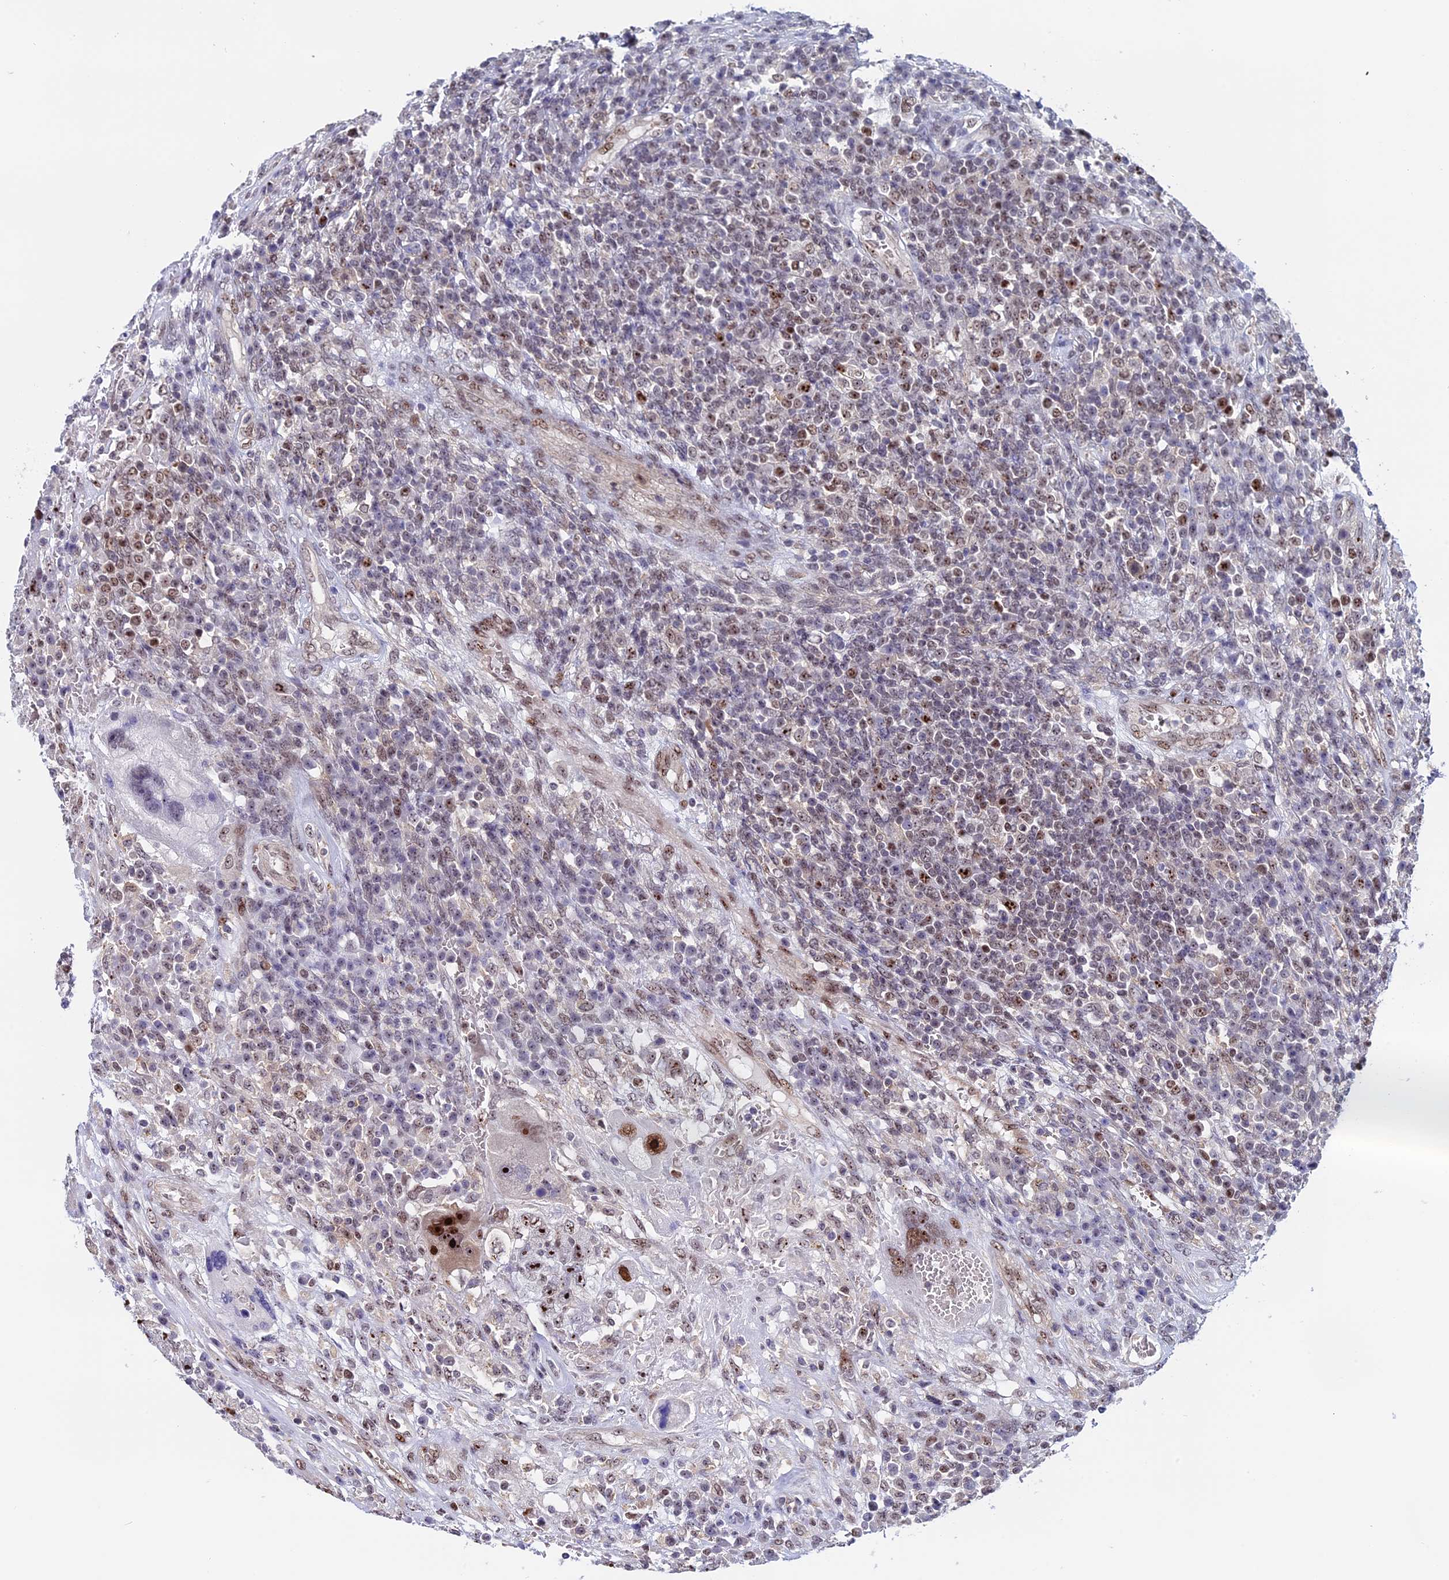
{"staining": {"intensity": "moderate", "quantity": ">75%", "location": "nuclear"}, "tissue": "testis cancer", "cell_type": "Tumor cells", "image_type": "cancer", "snomed": [{"axis": "morphology", "description": "Carcinoma, Embryonal, NOS"}, {"axis": "topography", "description": "Testis"}], "caption": "Embryonal carcinoma (testis) was stained to show a protein in brown. There is medium levels of moderate nuclear staining in about >75% of tumor cells.", "gene": "CCDC86", "patient": {"sex": "male", "age": 26}}